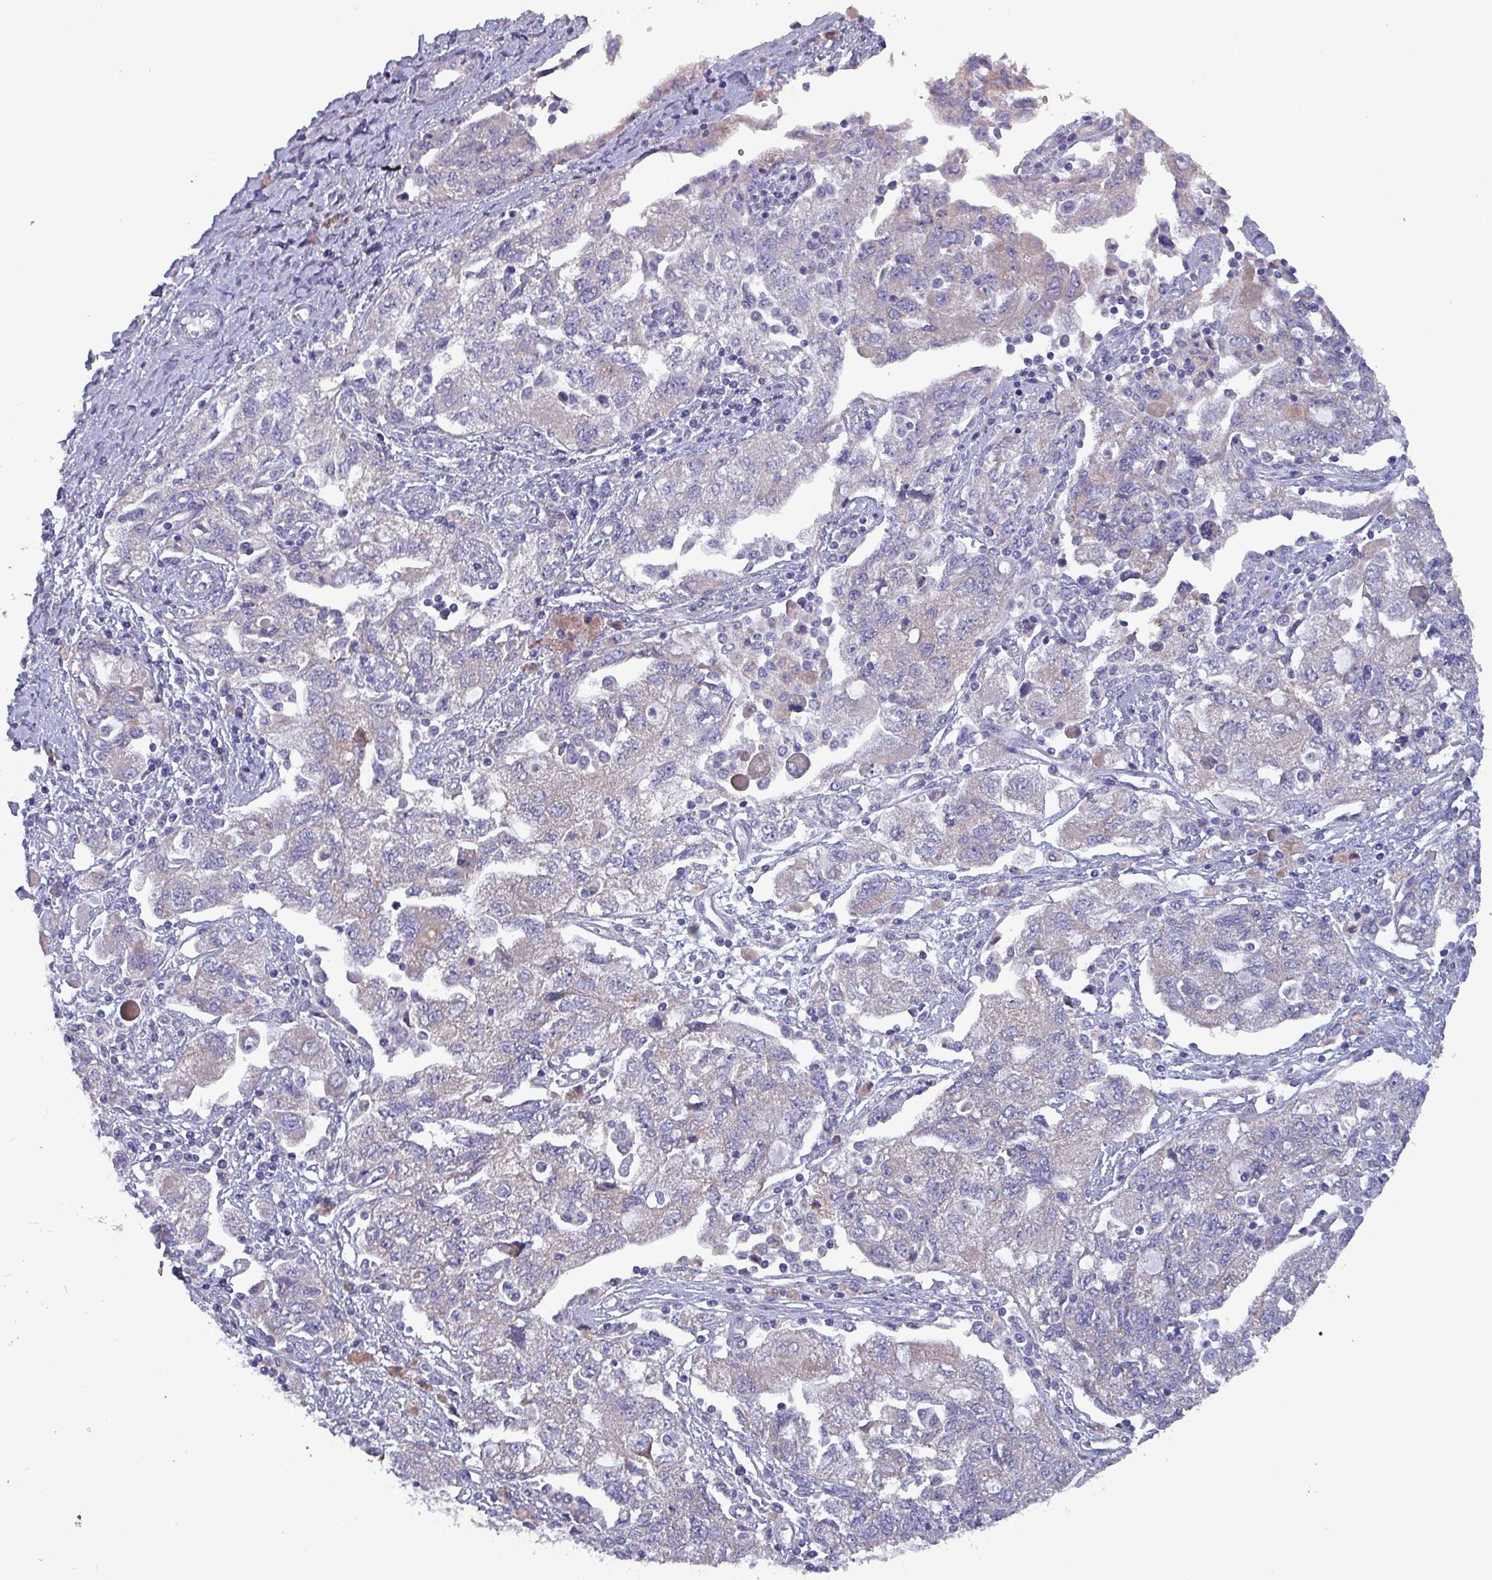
{"staining": {"intensity": "negative", "quantity": "none", "location": "none"}, "tissue": "ovarian cancer", "cell_type": "Tumor cells", "image_type": "cancer", "snomed": [{"axis": "morphology", "description": "Carcinoma, NOS"}, {"axis": "morphology", "description": "Cystadenocarcinoma, serous, NOS"}, {"axis": "topography", "description": "Ovary"}], "caption": "Ovarian carcinoma was stained to show a protein in brown. There is no significant positivity in tumor cells.", "gene": "HSD3B7", "patient": {"sex": "female", "age": 69}}